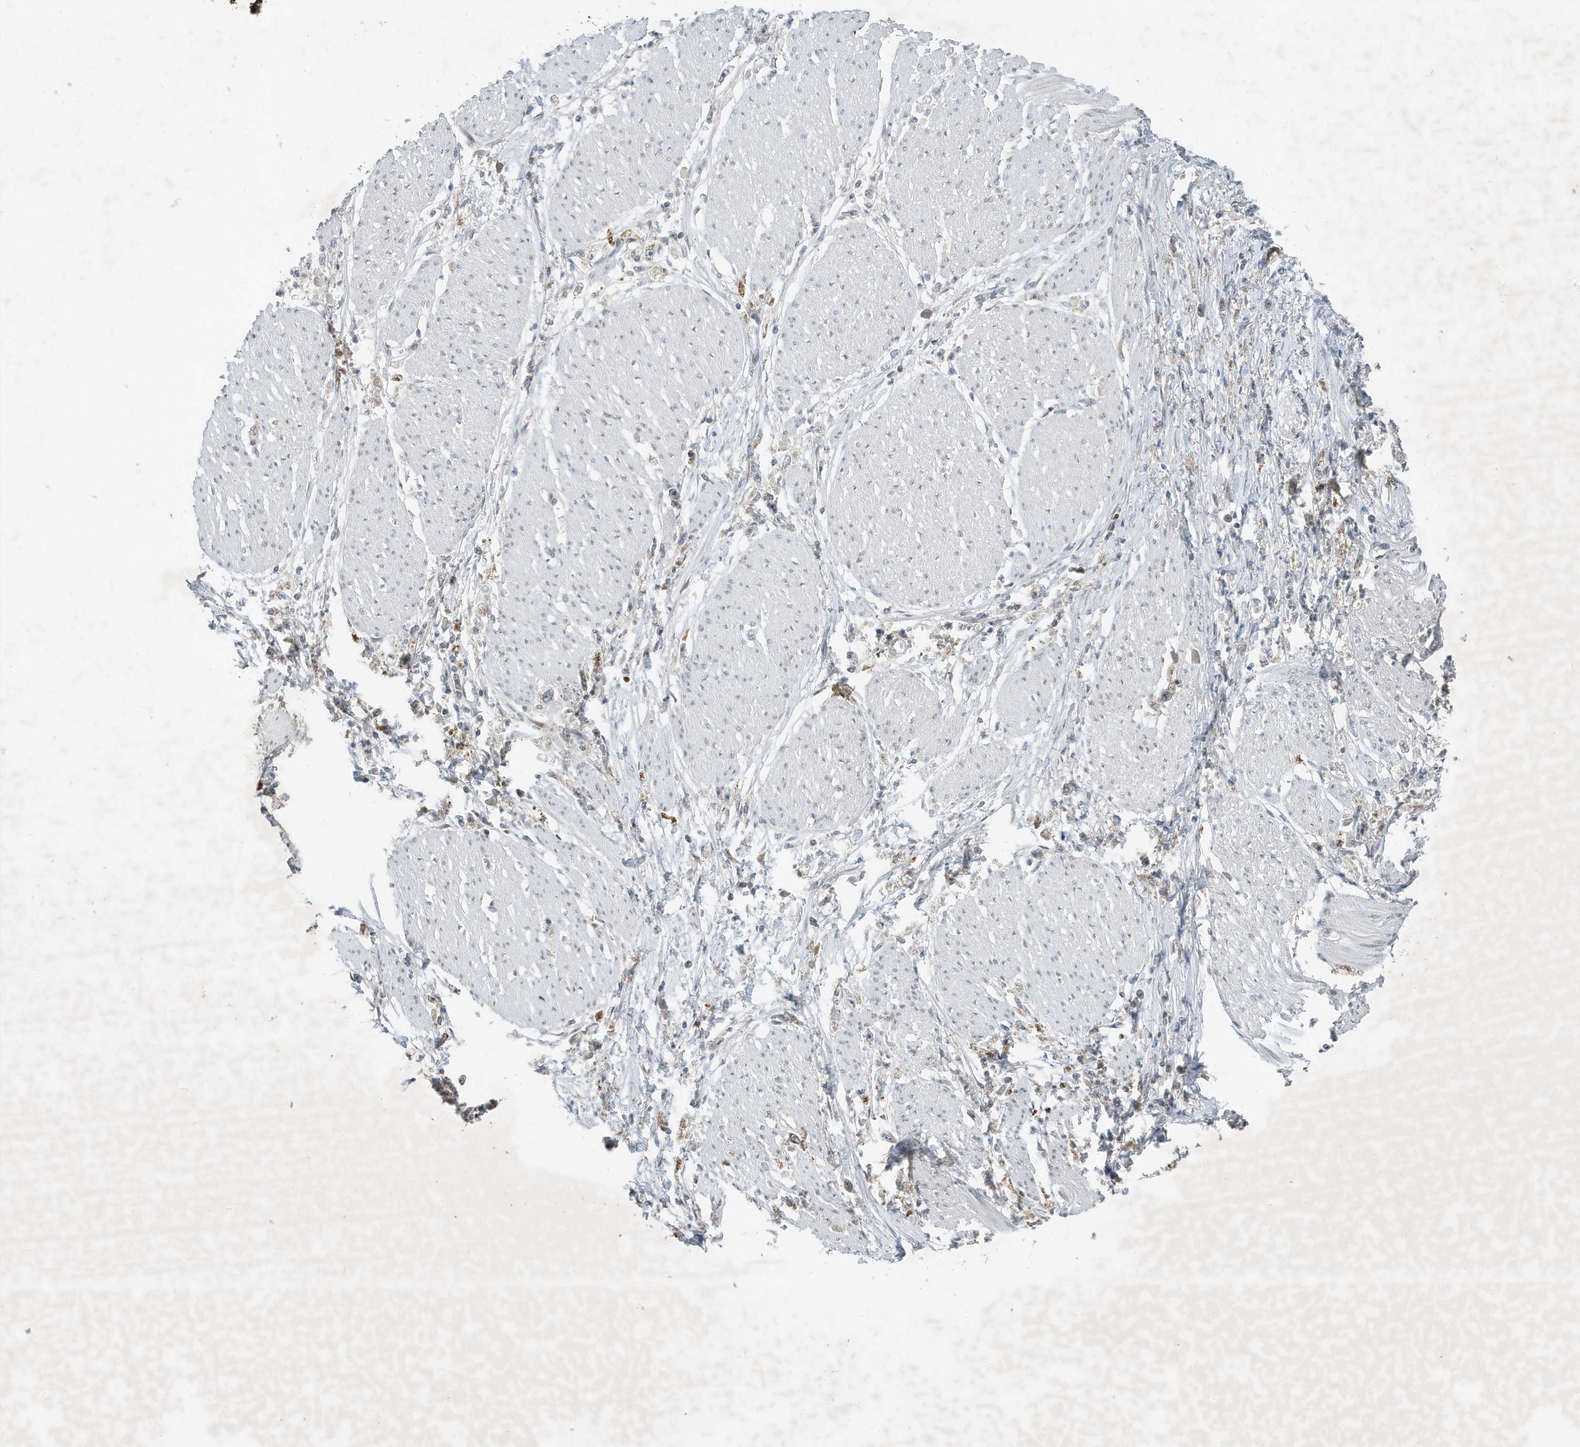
{"staining": {"intensity": "negative", "quantity": "none", "location": "none"}, "tissue": "stomach cancer", "cell_type": "Tumor cells", "image_type": "cancer", "snomed": [{"axis": "morphology", "description": "Adenocarcinoma, NOS"}, {"axis": "topography", "description": "Stomach"}], "caption": "This is a photomicrograph of immunohistochemistry staining of stomach adenocarcinoma, which shows no staining in tumor cells.", "gene": "MAST3", "patient": {"sex": "female", "age": 59}}